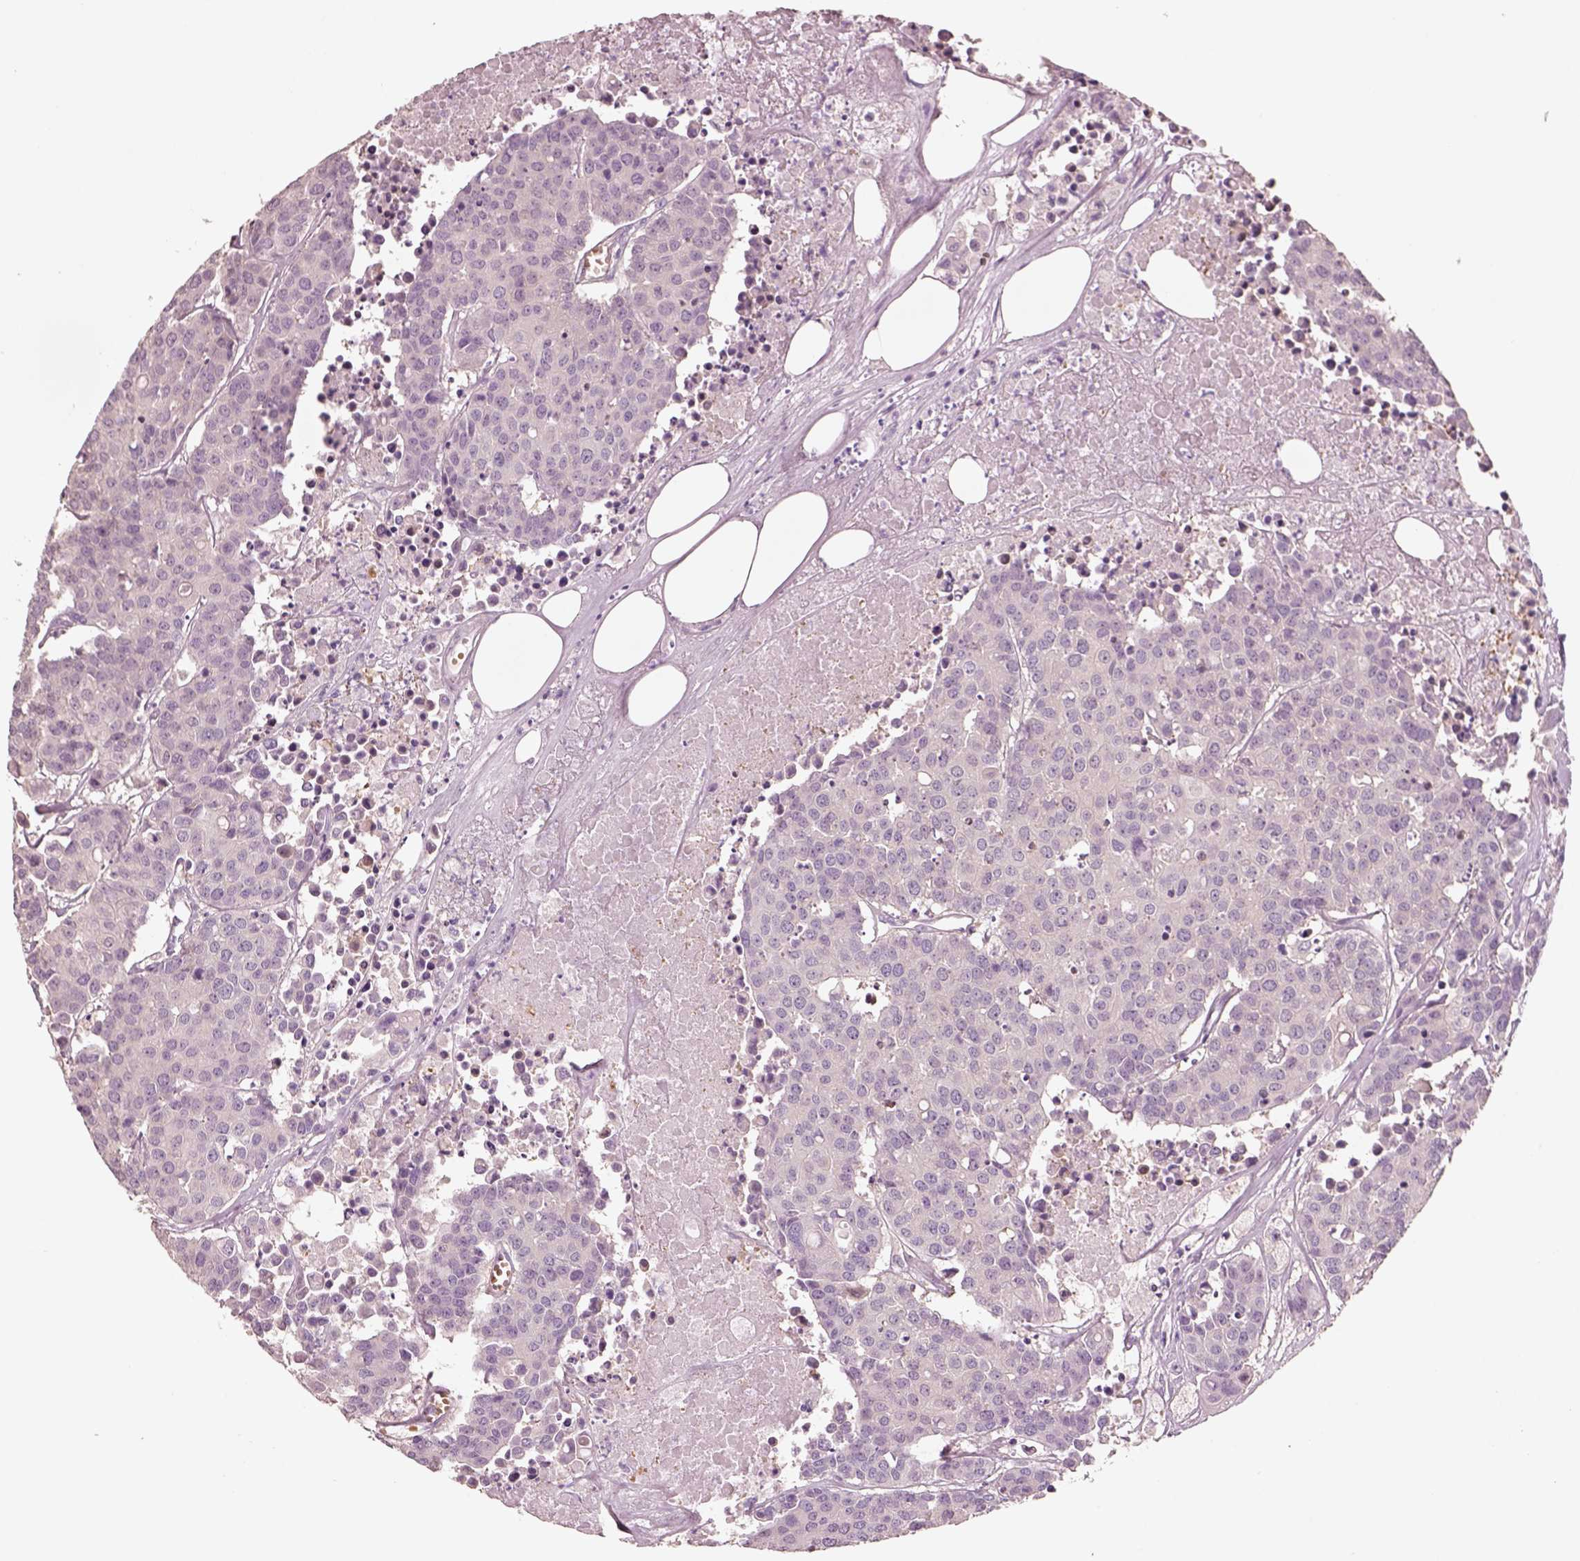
{"staining": {"intensity": "negative", "quantity": "none", "location": "none"}, "tissue": "carcinoid", "cell_type": "Tumor cells", "image_type": "cancer", "snomed": [{"axis": "morphology", "description": "Carcinoid, malignant, NOS"}, {"axis": "topography", "description": "Colon"}], "caption": "Immunohistochemistry (IHC) image of carcinoid (malignant) stained for a protein (brown), which exhibits no expression in tumor cells.", "gene": "ELSPBP1", "patient": {"sex": "male", "age": 81}}